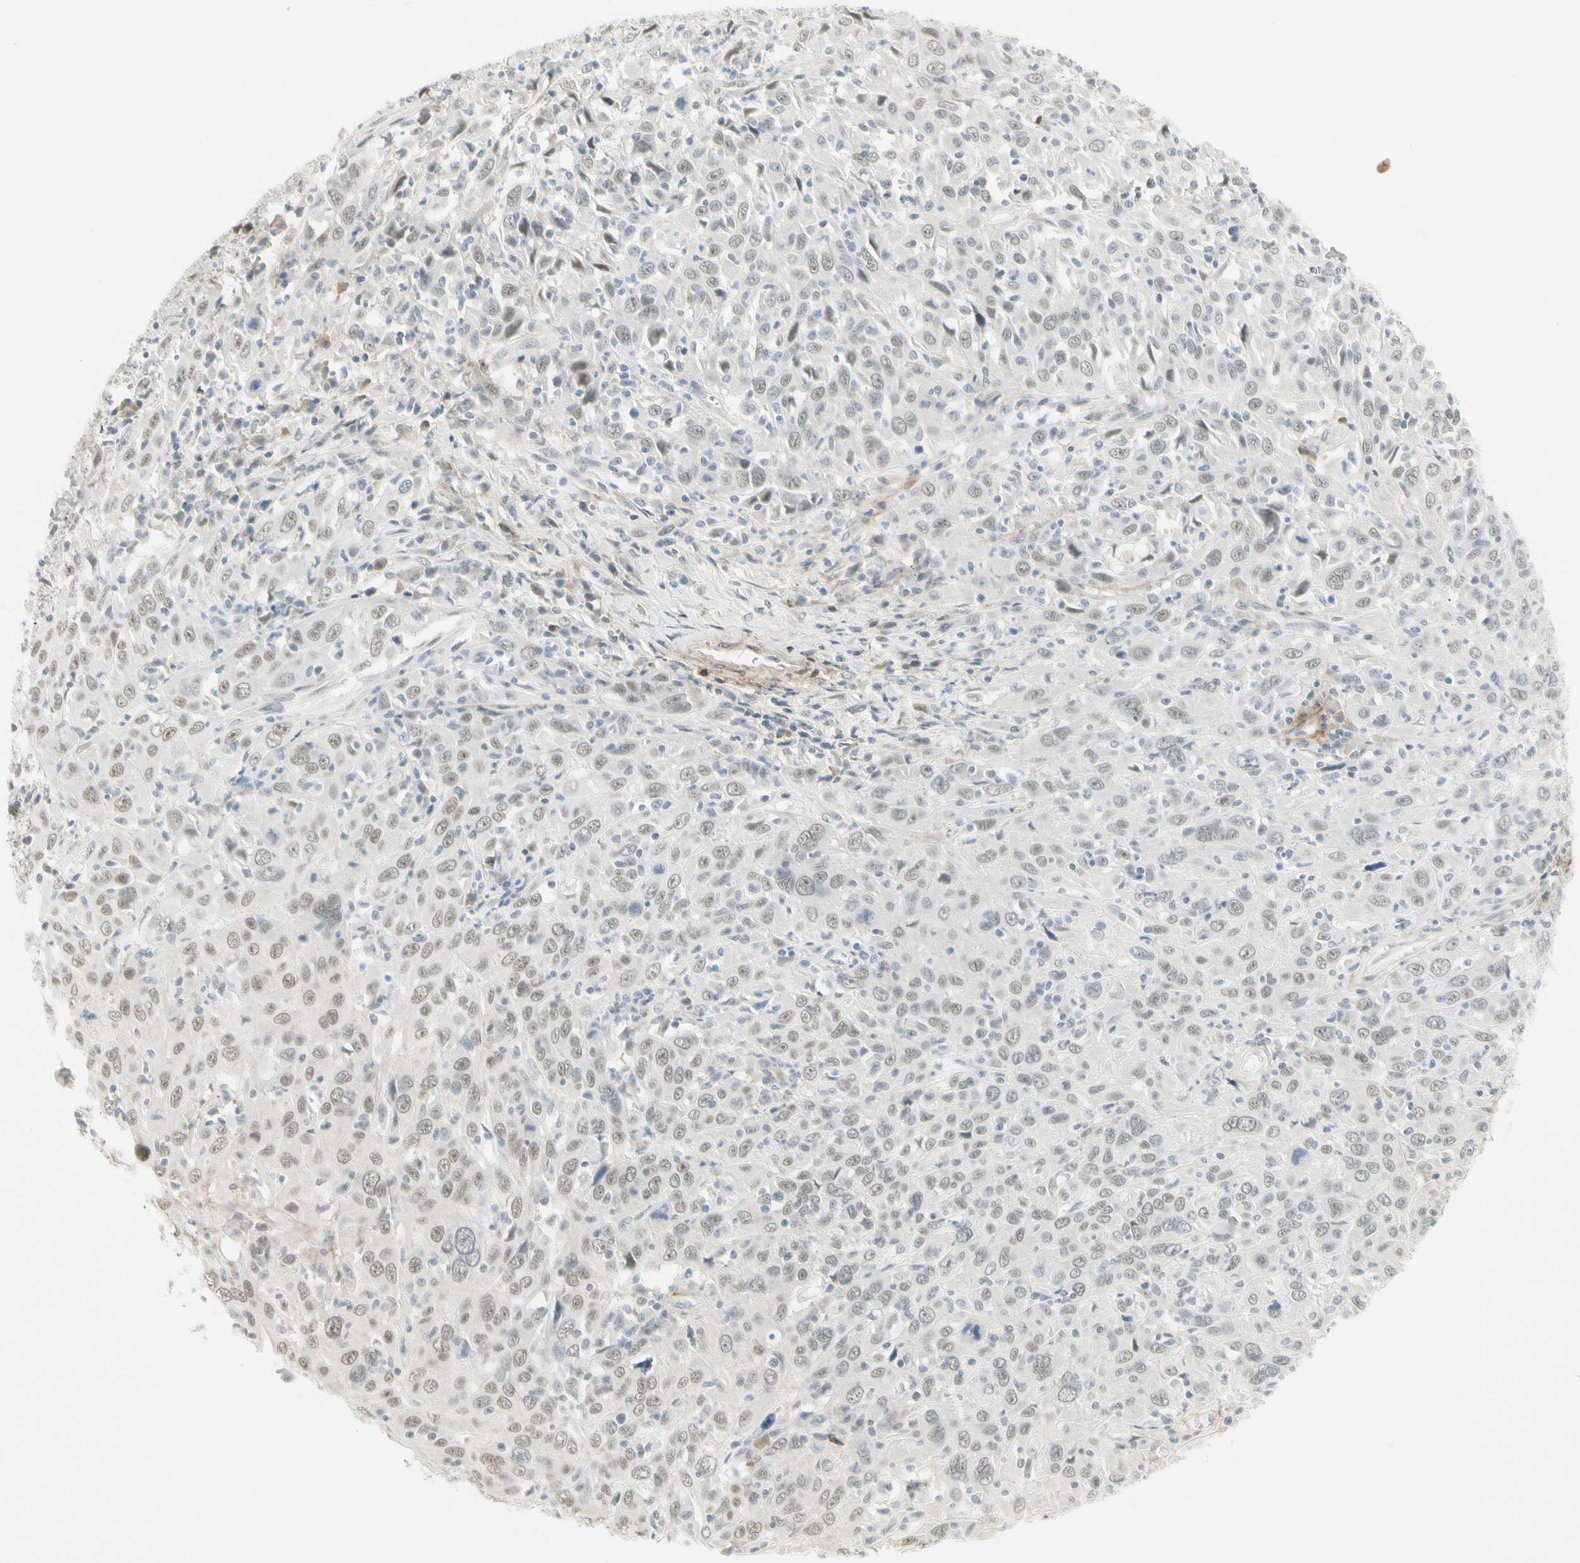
{"staining": {"intensity": "weak", "quantity": ">75%", "location": "nuclear"}, "tissue": "cervical cancer", "cell_type": "Tumor cells", "image_type": "cancer", "snomed": [{"axis": "morphology", "description": "Squamous cell carcinoma, NOS"}, {"axis": "topography", "description": "Cervix"}], "caption": "Immunohistochemical staining of human cervical cancer (squamous cell carcinoma) reveals weak nuclear protein positivity in approximately >75% of tumor cells.", "gene": "ASPN", "patient": {"sex": "female", "age": 46}}